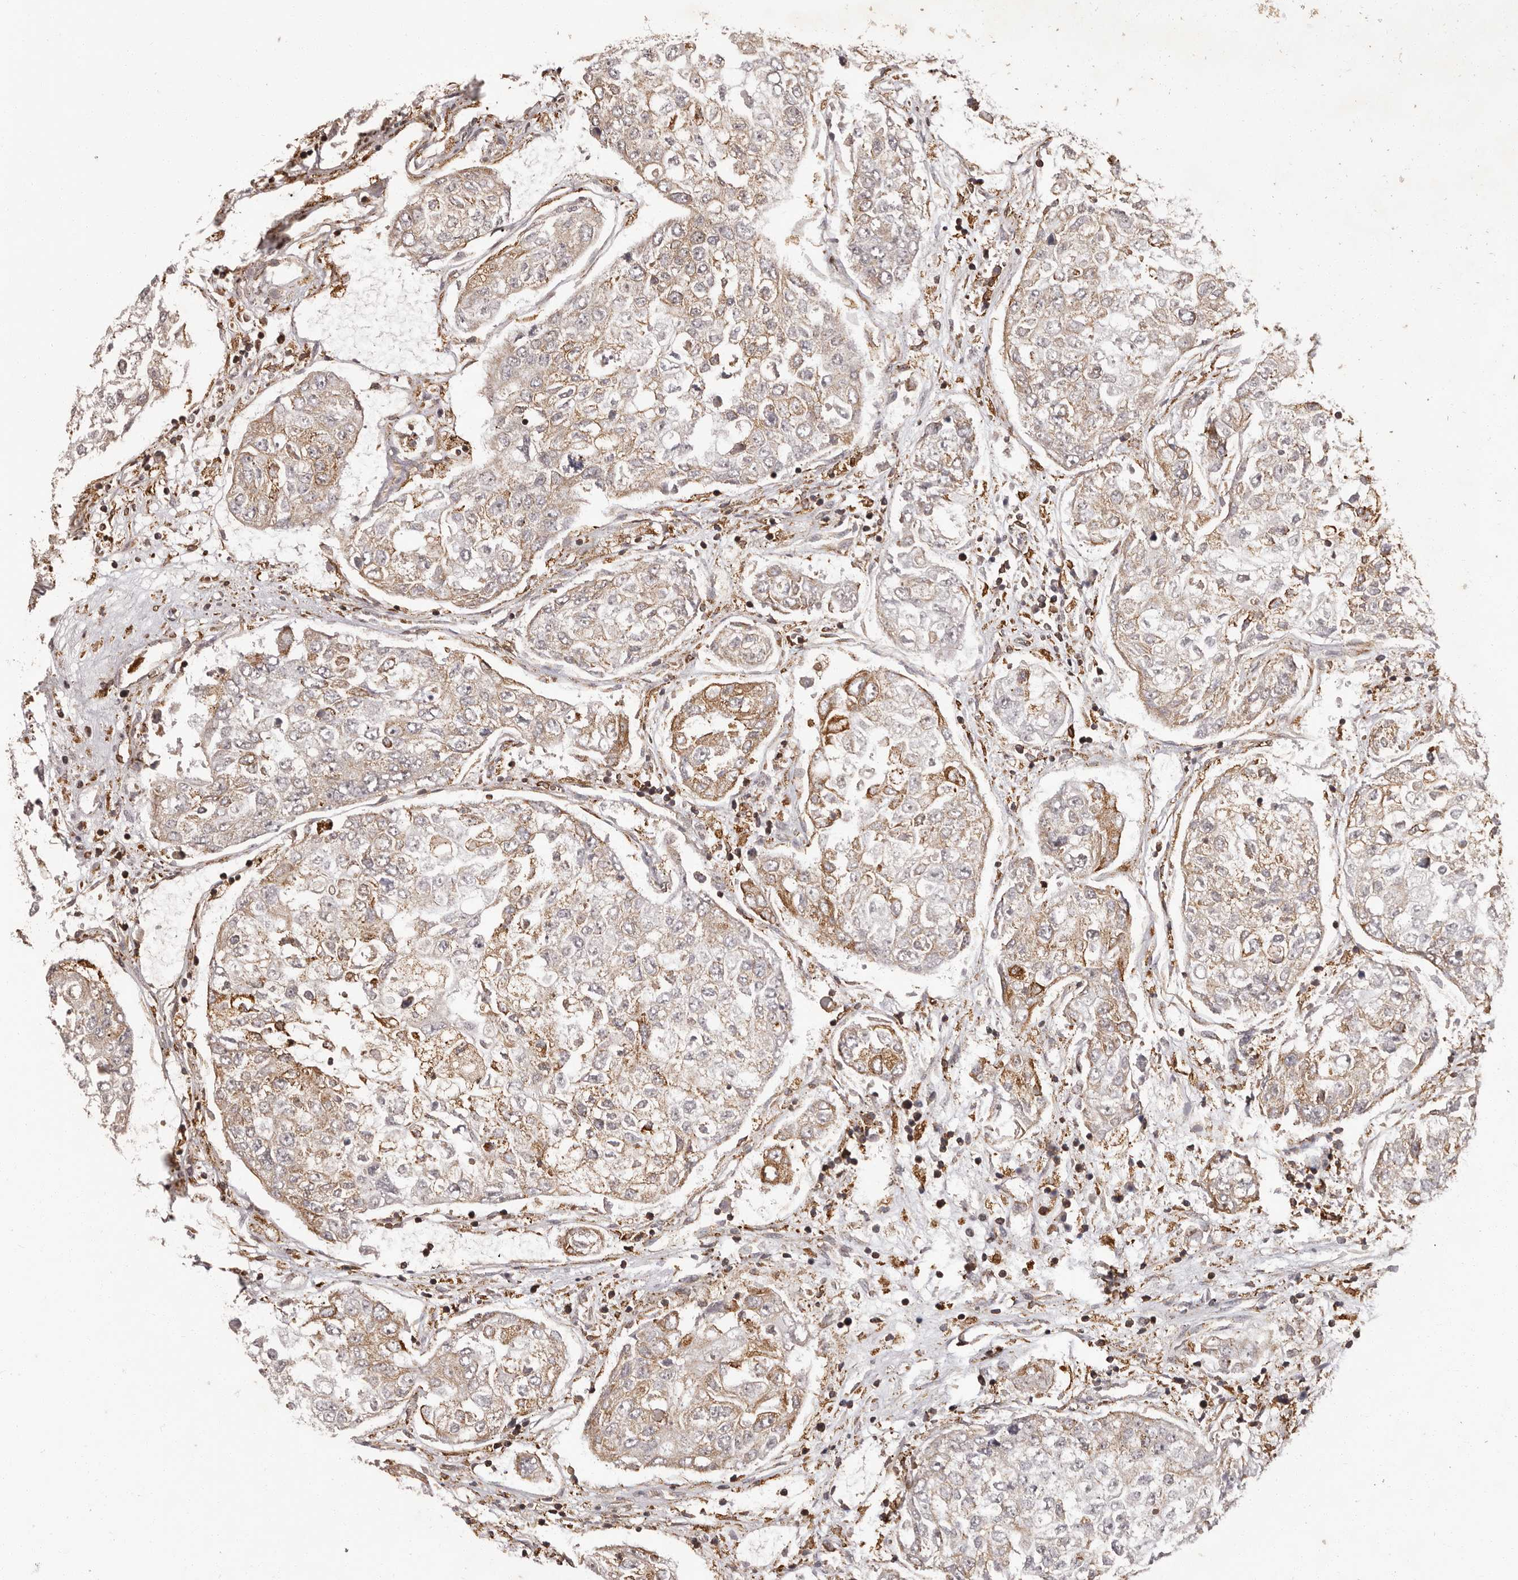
{"staining": {"intensity": "moderate", "quantity": "<25%", "location": "cytoplasmic/membranous"}, "tissue": "urothelial cancer", "cell_type": "Tumor cells", "image_type": "cancer", "snomed": [{"axis": "morphology", "description": "Urothelial carcinoma, High grade"}, {"axis": "topography", "description": "Lymph node"}, {"axis": "topography", "description": "Urinary bladder"}], "caption": "Immunohistochemistry (IHC) staining of urothelial carcinoma (high-grade), which shows low levels of moderate cytoplasmic/membranous positivity in about <25% of tumor cells indicating moderate cytoplasmic/membranous protein positivity. The staining was performed using DAB (3,3'-diaminobenzidine) (brown) for protein detection and nuclei were counterstained in hematoxylin (blue).", "gene": "IL32", "patient": {"sex": "male", "age": 51}}